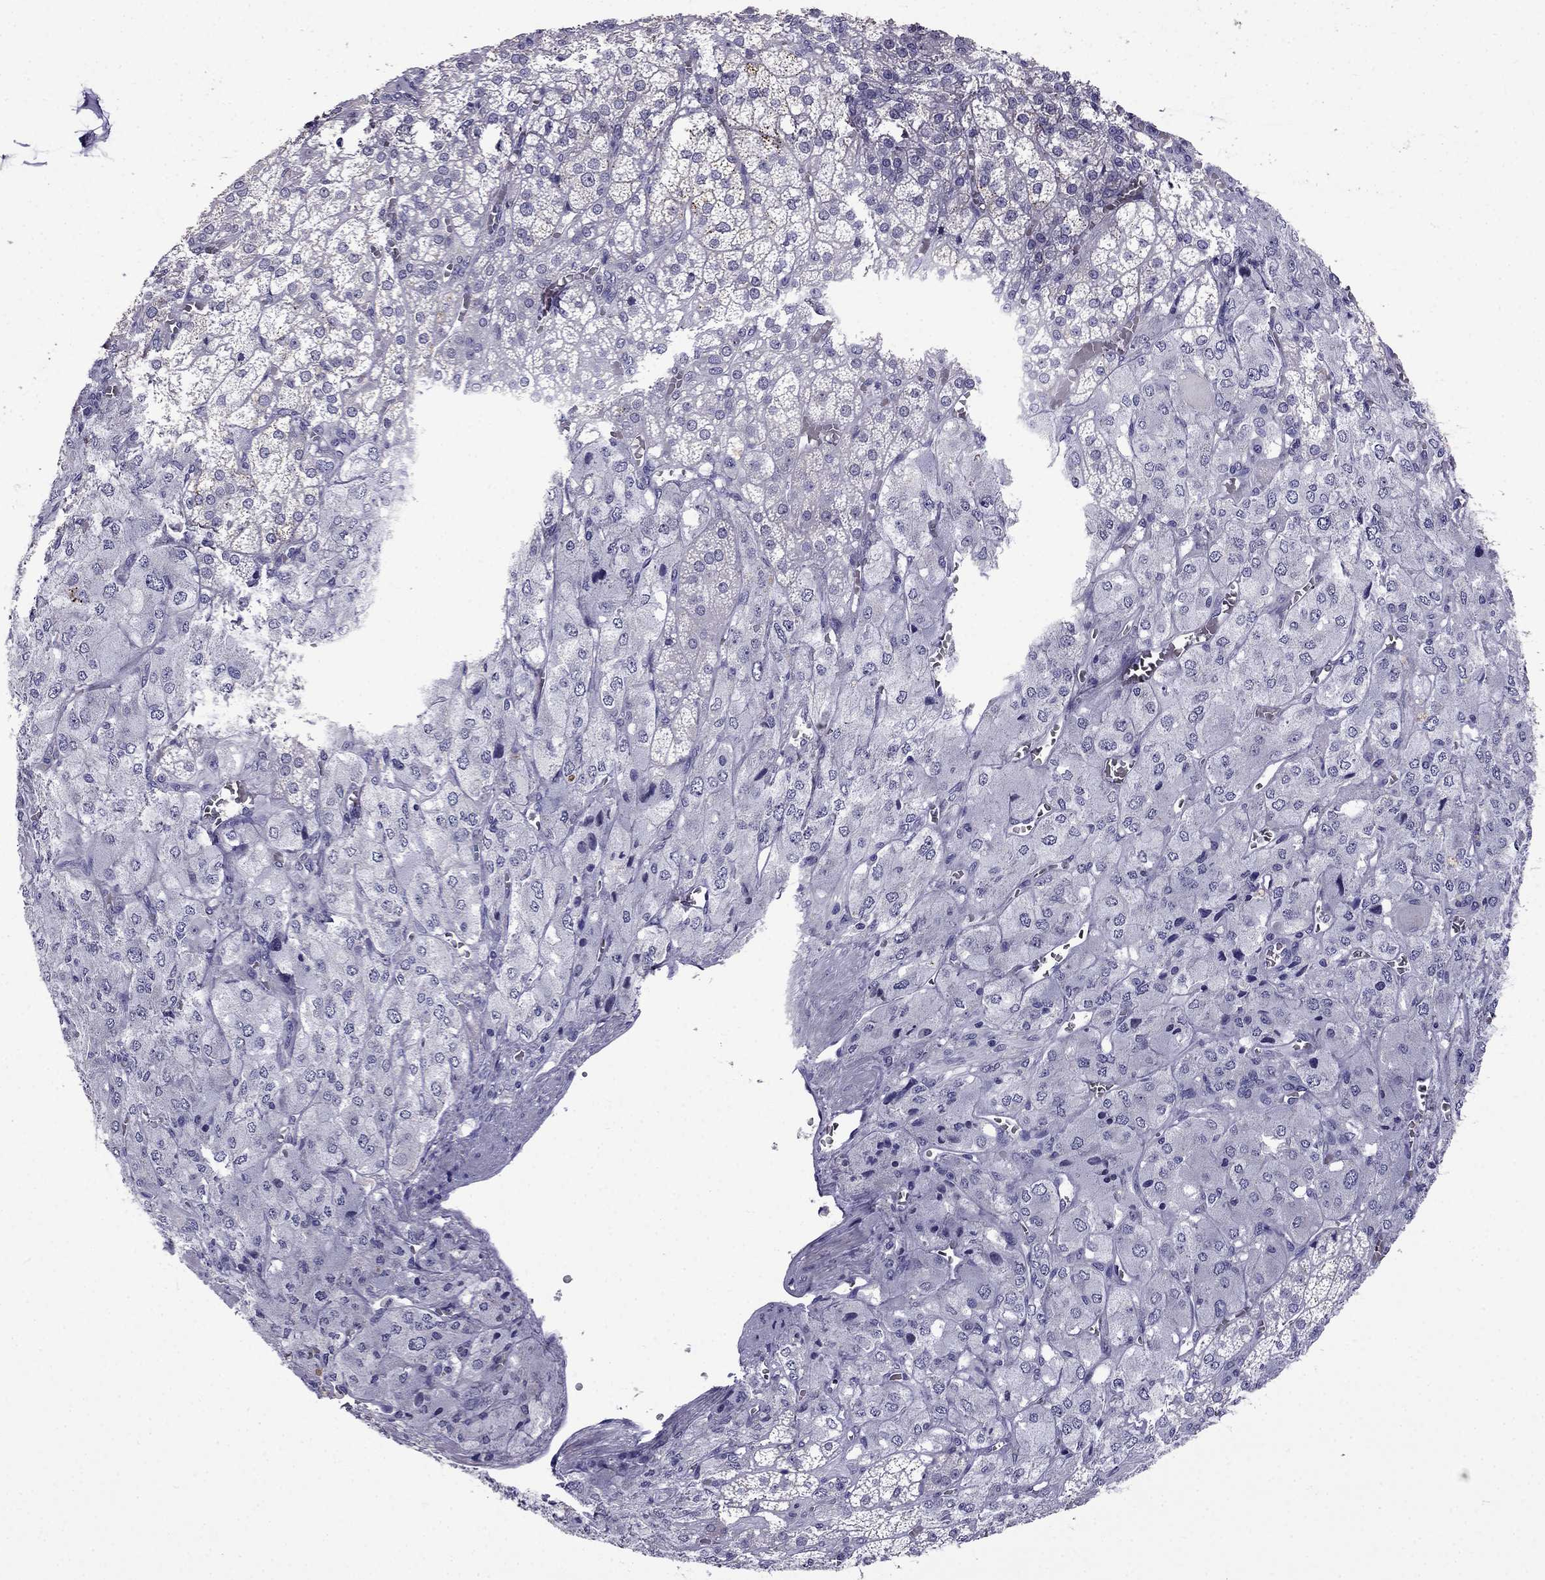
{"staining": {"intensity": "negative", "quantity": "none", "location": "none"}, "tissue": "adrenal gland", "cell_type": "Glandular cells", "image_type": "normal", "snomed": [{"axis": "morphology", "description": "Normal tissue, NOS"}, {"axis": "topography", "description": "Adrenal gland"}], "caption": "Adrenal gland stained for a protein using immunohistochemistry (IHC) shows no positivity glandular cells.", "gene": "AQP9", "patient": {"sex": "female", "age": 60}}